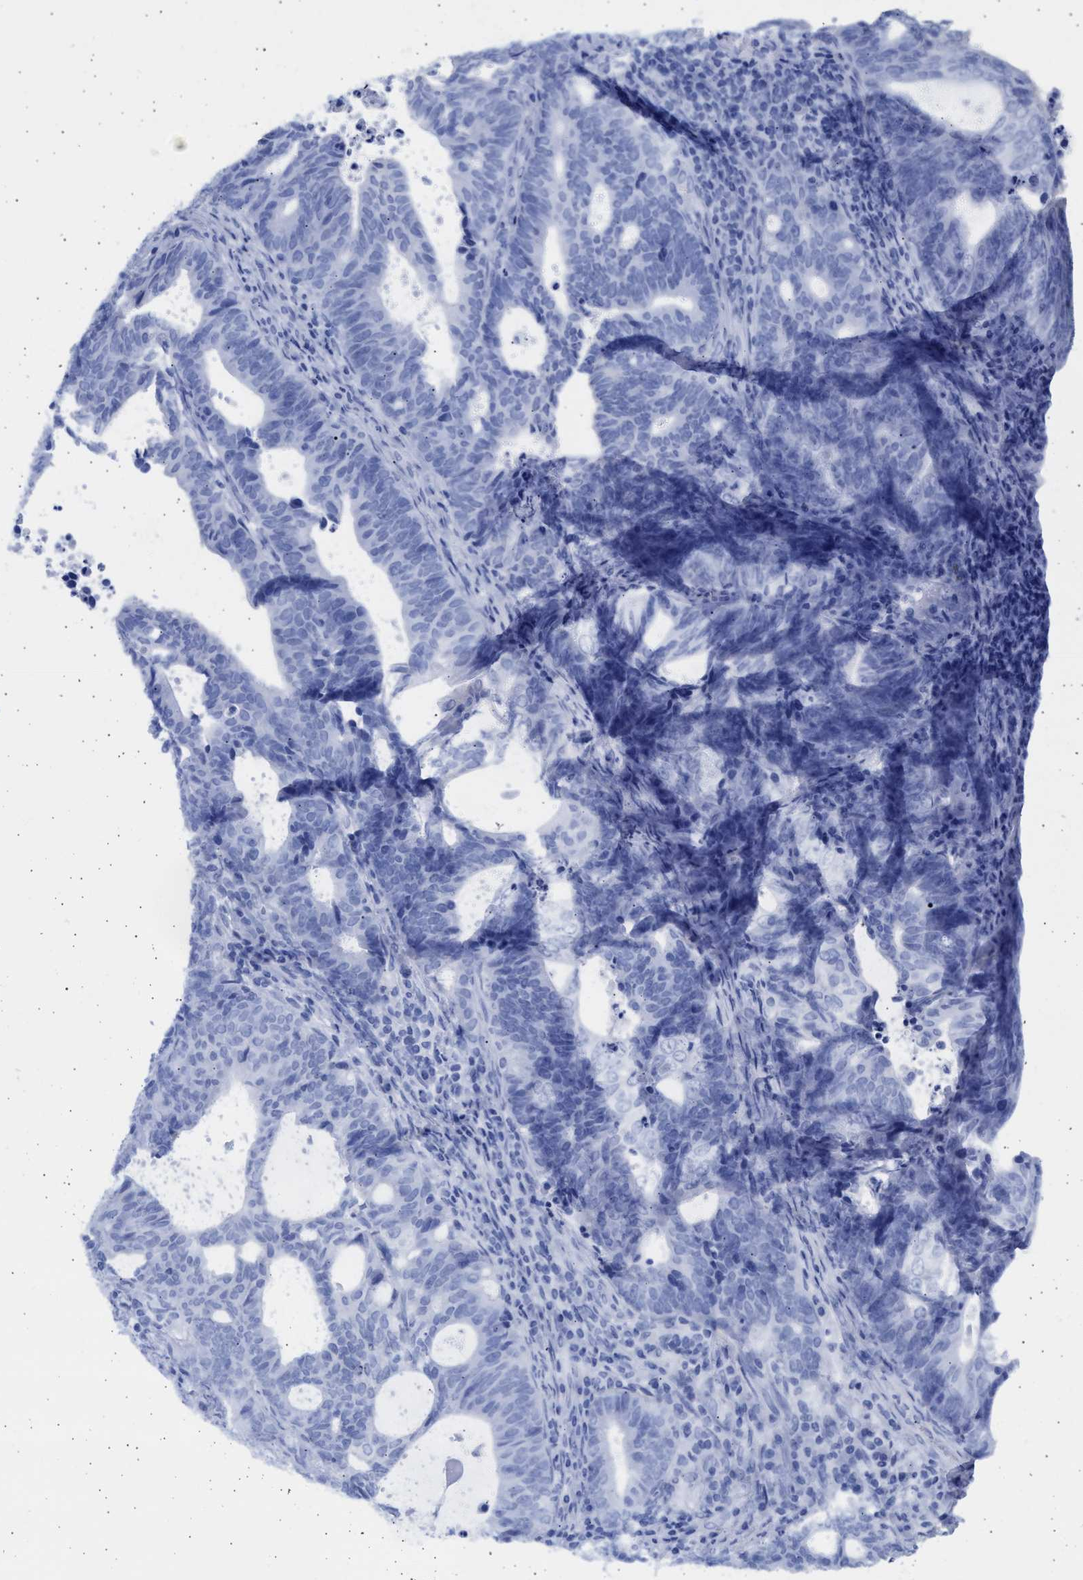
{"staining": {"intensity": "negative", "quantity": "none", "location": "none"}, "tissue": "endometrial cancer", "cell_type": "Tumor cells", "image_type": "cancer", "snomed": [{"axis": "morphology", "description": "Adenocarcinoma, NOS"}, {"axis": "topography", "description": "Uterus"}], "caption": "DAB (3,3'-diaminobenzidine) immunohistochemical staining of adenocarcinoma (endometrial) demonstrates no significant expression in tumor cells.", "gene": "ALDOC", "patient": {"sex": "female", "age": 83}}